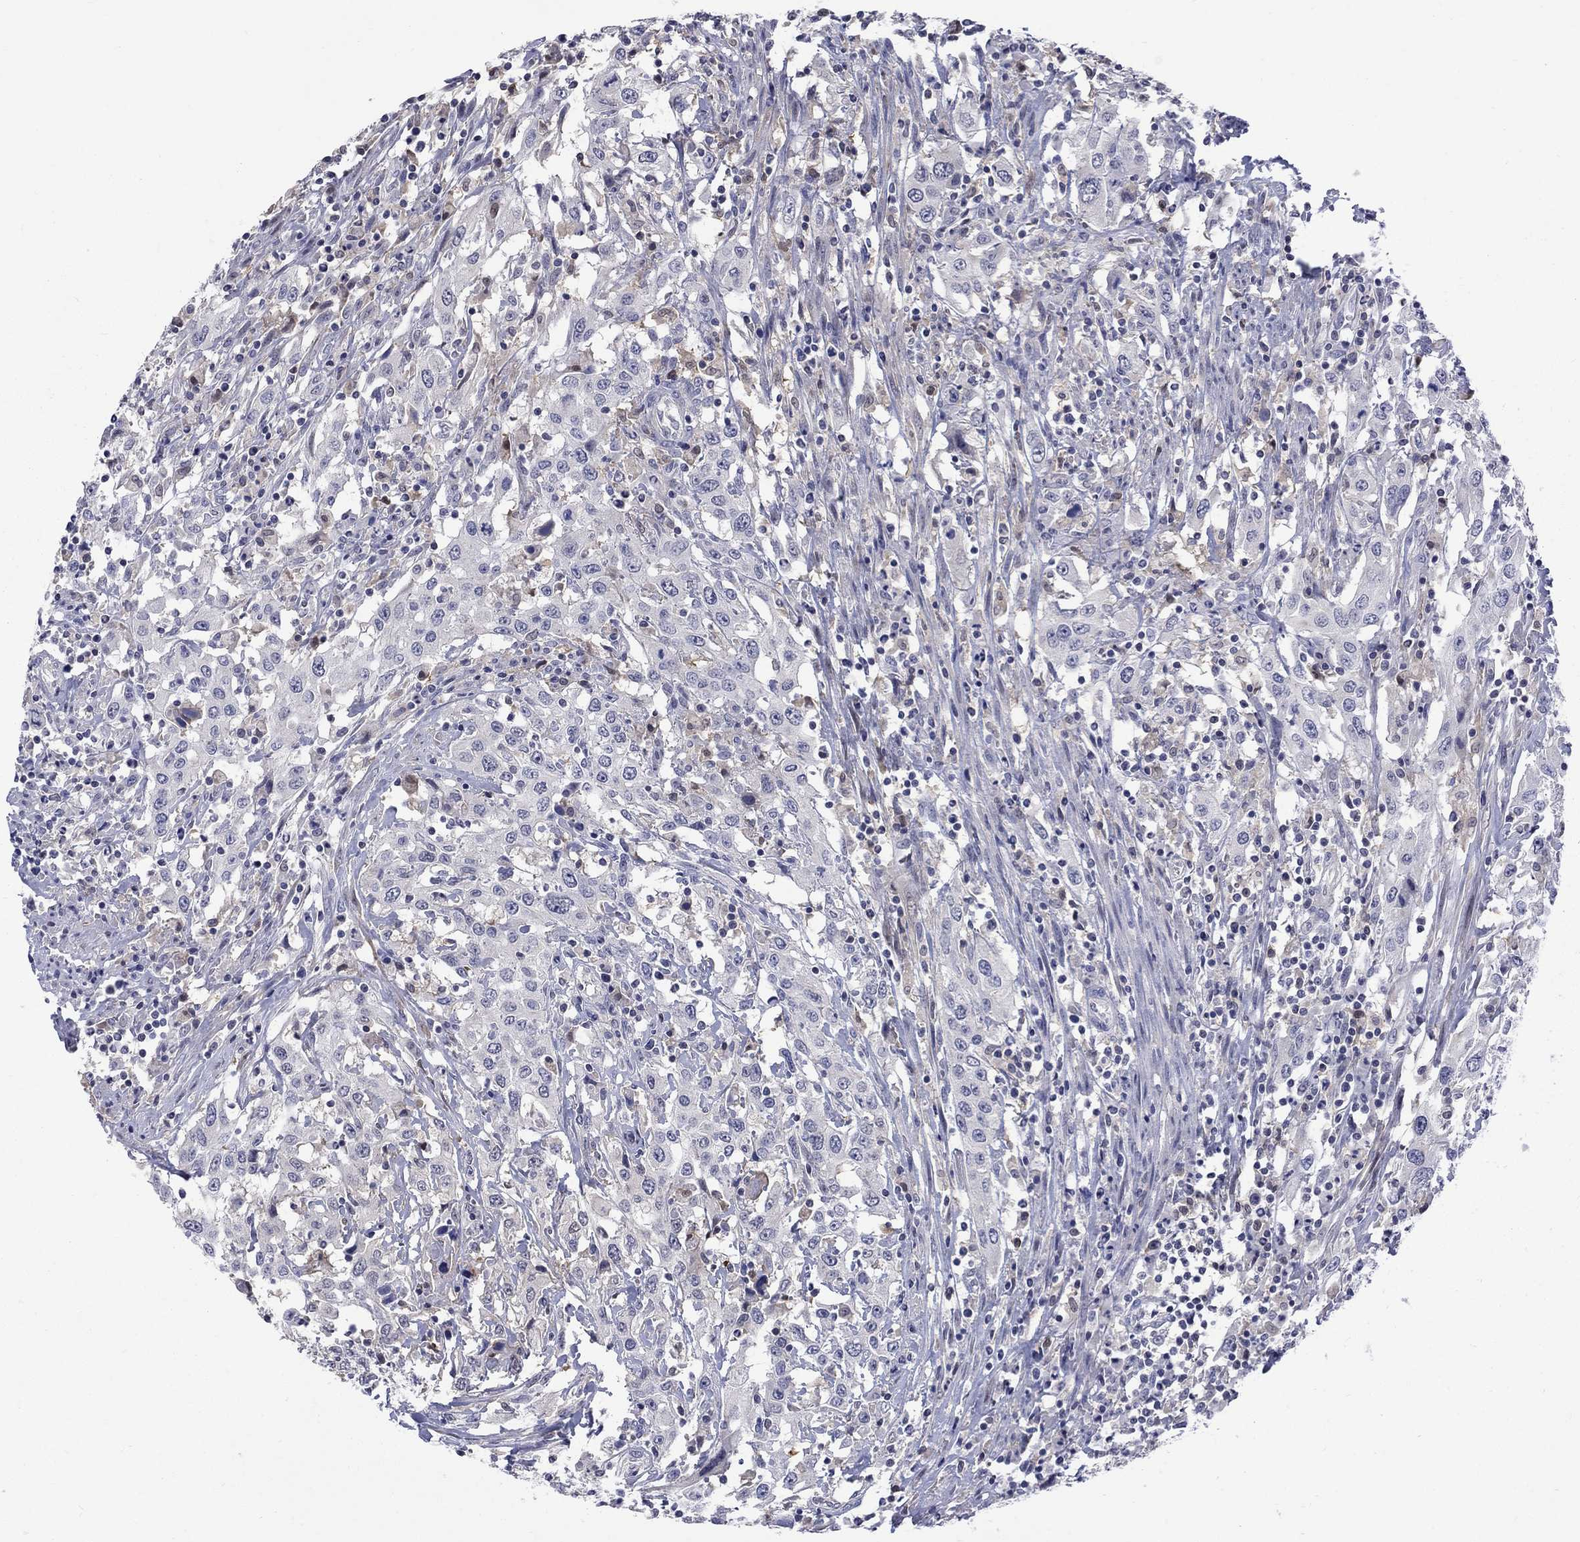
{"staining": {"intensity": "negative", "quantity": "none", "location": "none"}, "tissue": "urothelial cancer", "cell_type": "Tumor cells", "image_type": "cancer", "snomed": [{"axis": "morphology", "description": "Urothelial carcinoma, High grade"}, {"axis": "topography", "description": "Urinary bladder"}], "caption": "DAB (3,3'-diaminobenzidine) immunohistochemical staining of human high-grade urothelial carcinoma displays no significant expression in tumor cells.", "gene": "HKDC1", "patient": {"sex": "male", "age": 61}}